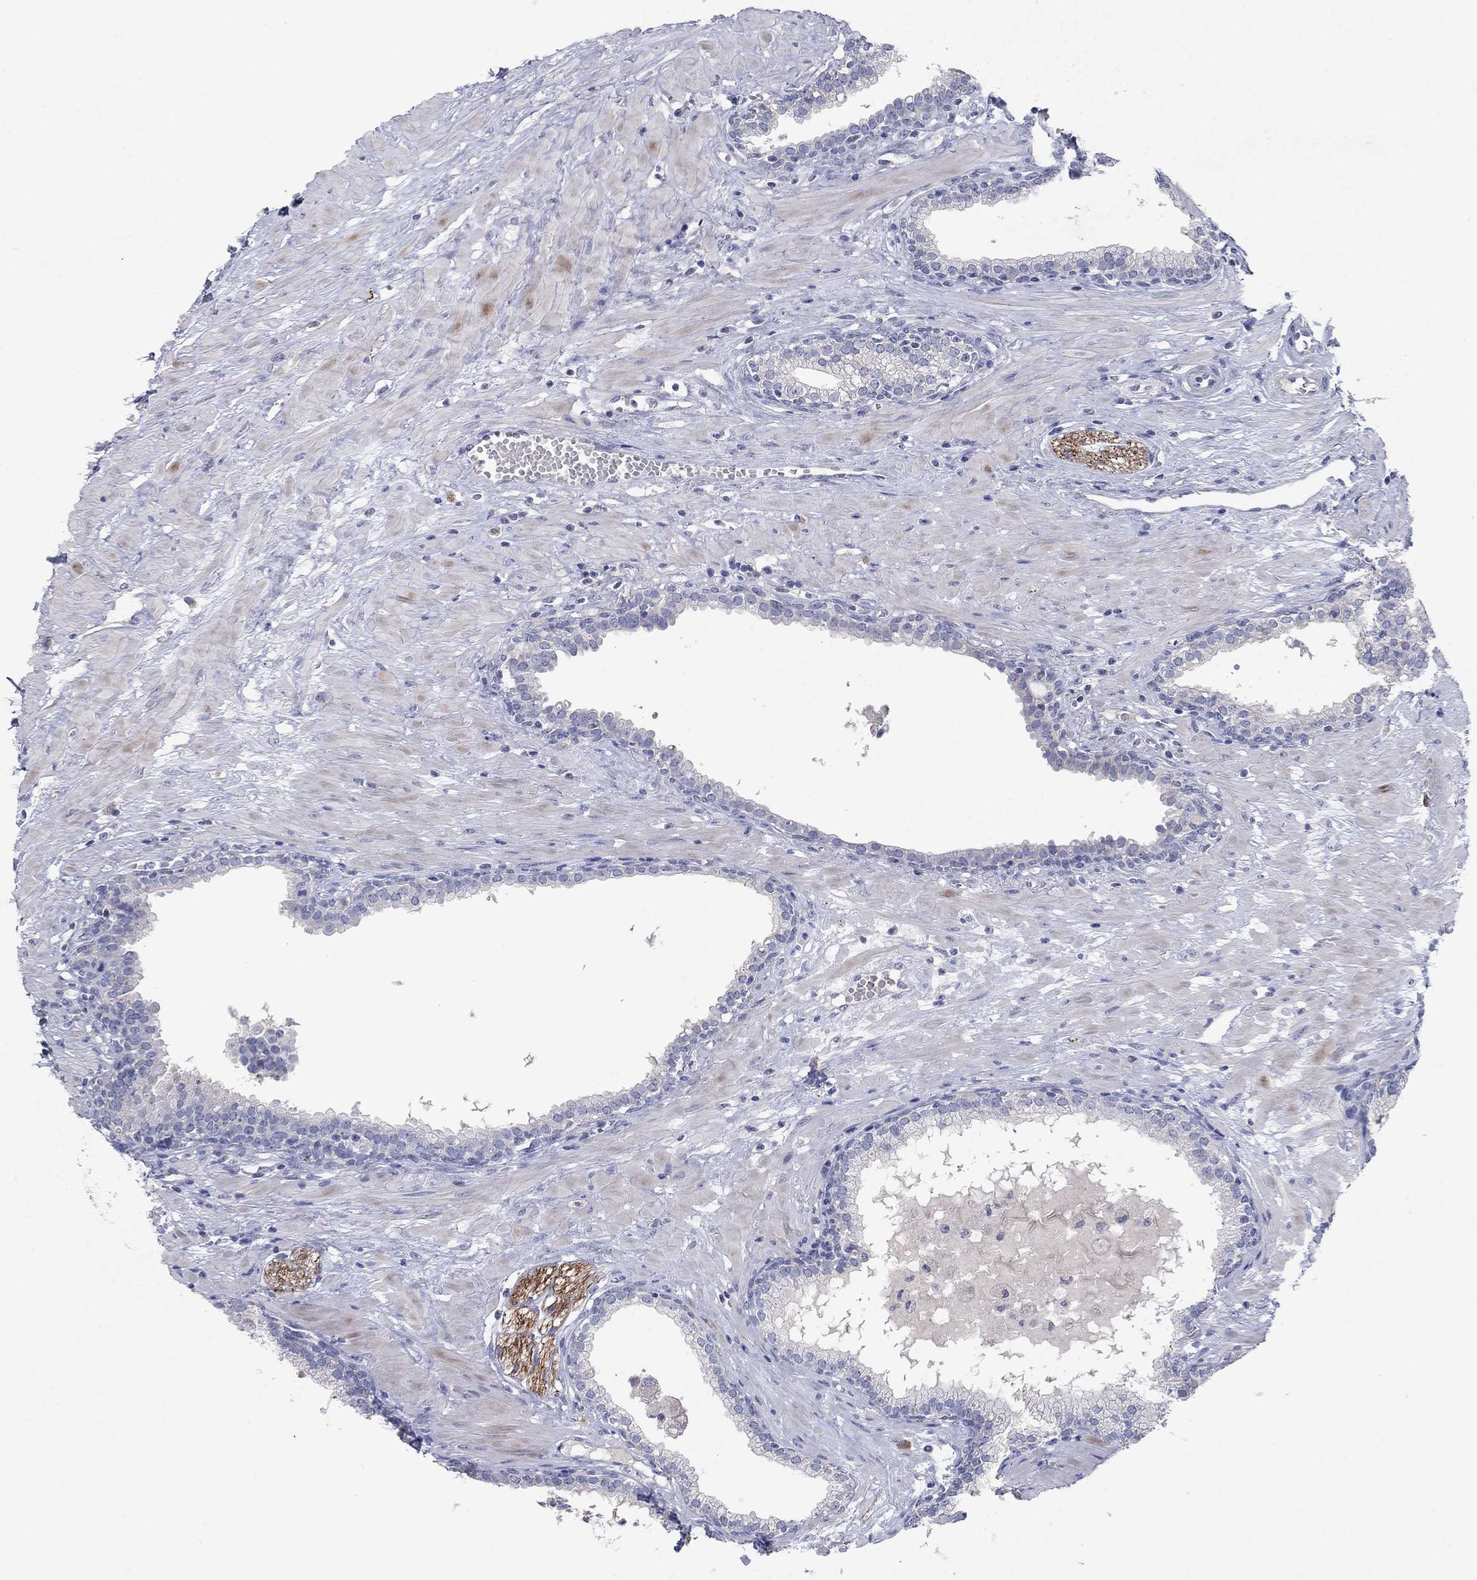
{"staining": {"intensity": "negative", "quantity": "none", "location": "none"}, "tissue": "prostate", "cell_type": "Glandular cells", "image_type": "normal", "snomed": [{"axis": "morphology", "description": "Normal tissue, NOS"}, {"axis": "topography", "description": "Prostate"}], "caption": "A high-resolution histopathology image shows immunohistochemistry staining of unremarkable prostate, which exhibits no significant expression in glandular cells.", "gene": "KRT40", "patient": {"sex": "male", "age": 64}}